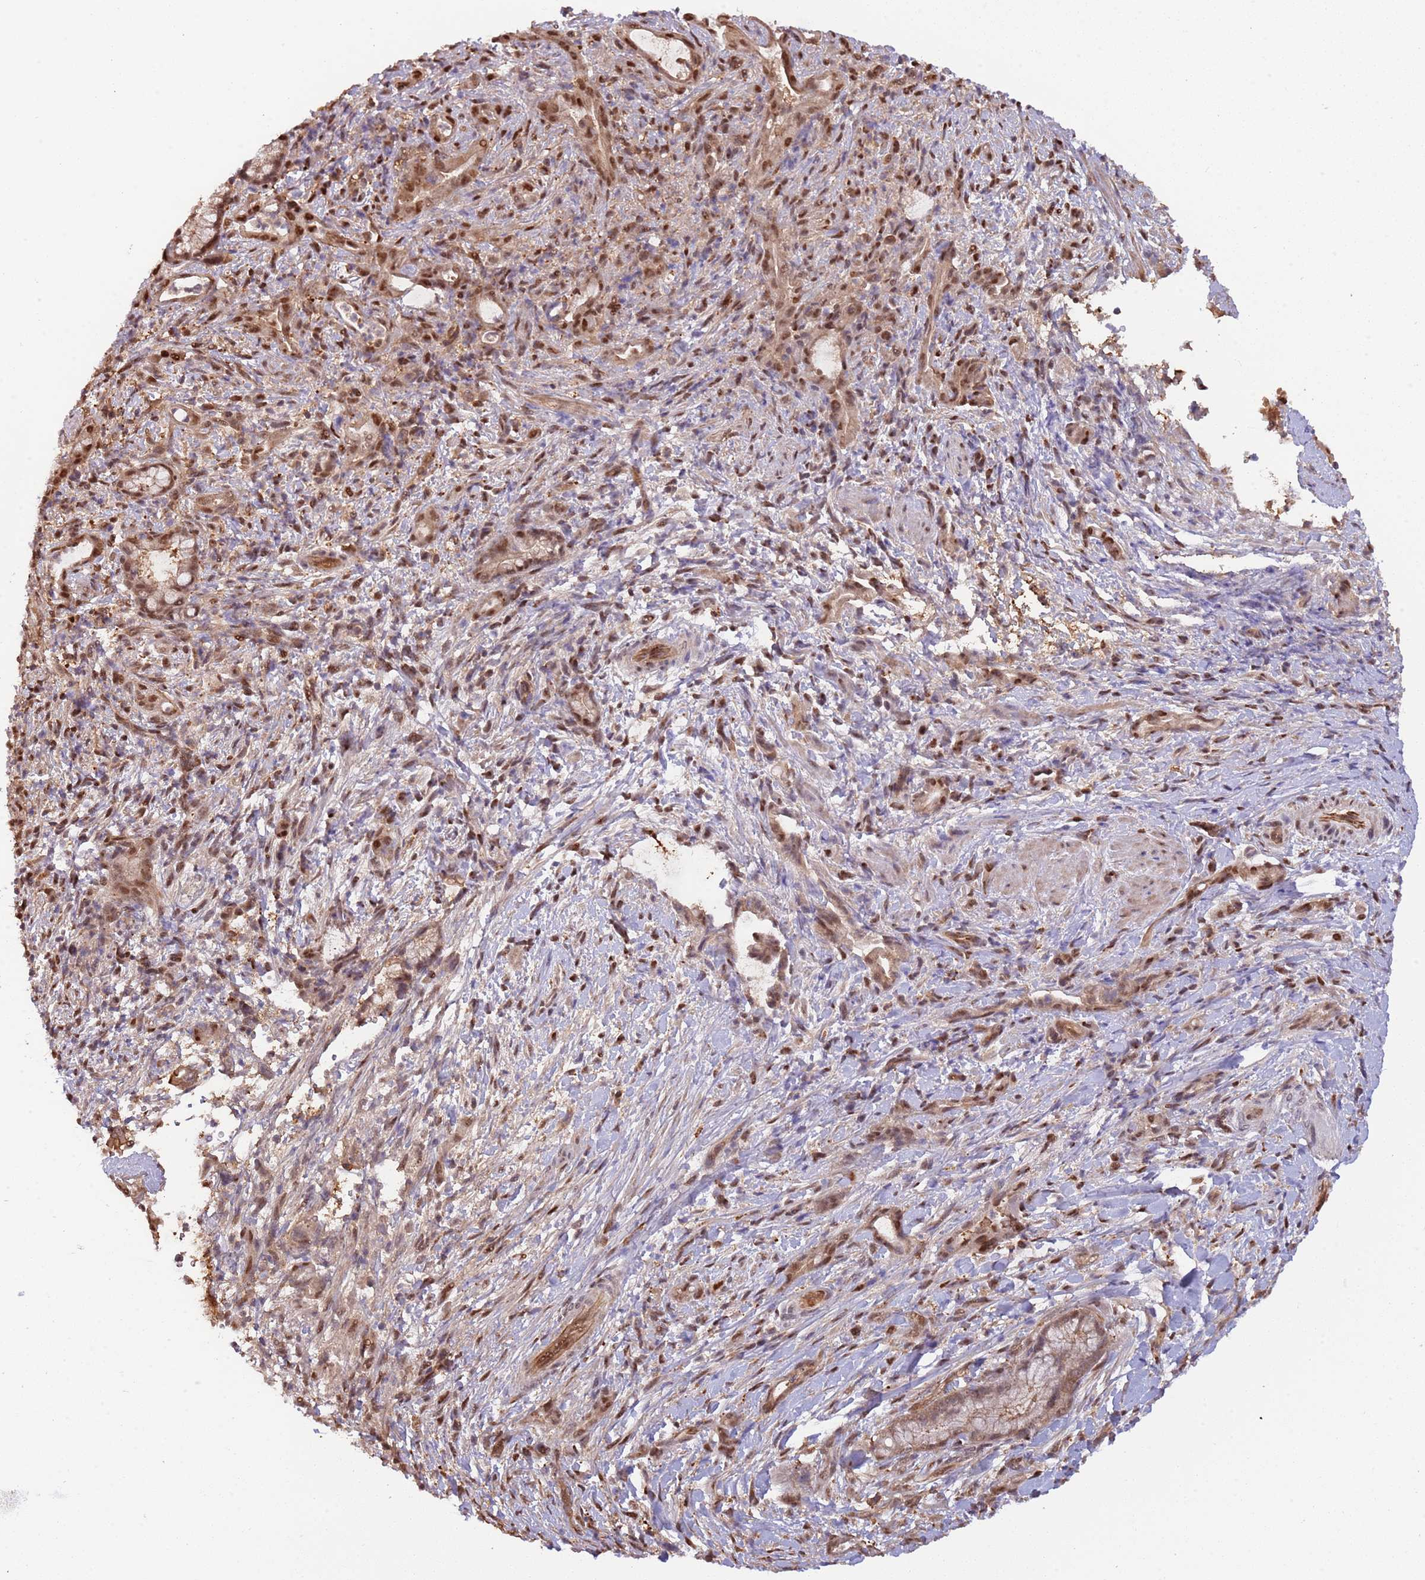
{"staining": {"intensity": "moderate", "quantity": ">75%", "location": "cytoplasmic/membranous,nuclear"}, "tissue": "pancreatic cancer", "cell_type": "Tumor cells", "image_type": "cancer", "snomed": [{"axis": "morphology", "description": "Normal tissue, NOS"}, {"axis": "morphology", "description": "Adenocarcinoma, NOS"}, {"axis": "topography", "description": "Pancreas"}], "caption": "Immunohistochemistry of pancreatic adenocarcinoma displays medium levels of moderate cytoplasmic/membranous and nuclear positivity in approximately >75% of tumor cells. The staining is performed using DAB (3,3'-diaminobenzidine) brown chromogen to label protein expression. The nuclei are counter-stained blue using hematoxylin.", "gene": "PLSCR5", "patient": {"sex": "female", "age": 55}}